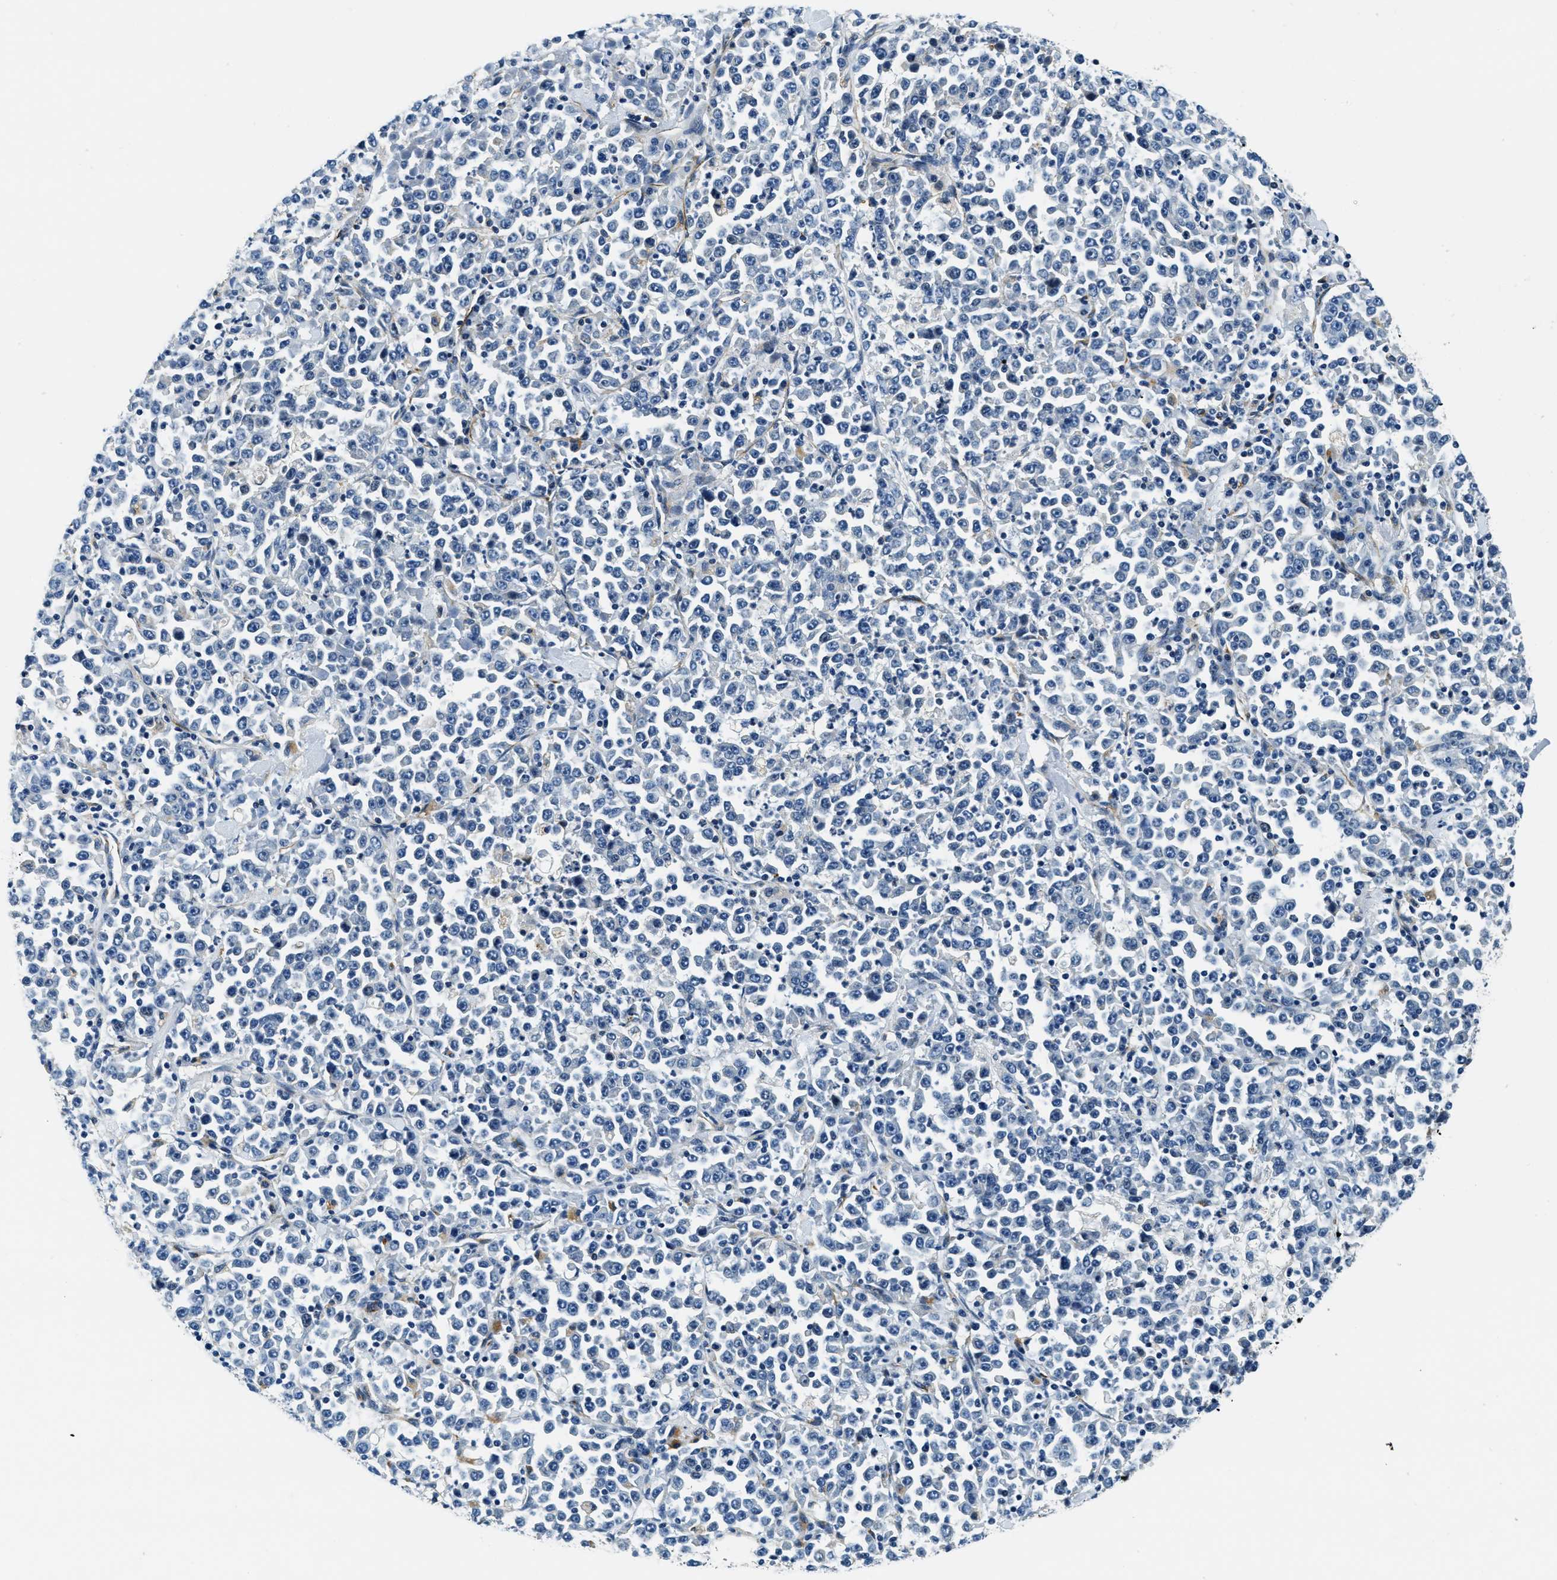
{"staining": {"intensity": "negative", "quantity": "none", "location": "none"}, "tissue": "stomach cancer", "cell_type": "Tumor cells", "image_type": "cancer", "snomed": [{"axis": "morphology", "description": "Normal tissue, NOS"}, {"axis": "morphology", "description": "Adenocarcinoma, NOS"}, {"axis": "topography", "description": "Stomach, upper"}, {"axis": "topography", "description": "Stomach"}], "caption": "The histopathology image reveals no staining of tumor cells in stomach cancer.", "gene": "GNS", "patient": {"sex": "male", "age": 59}}